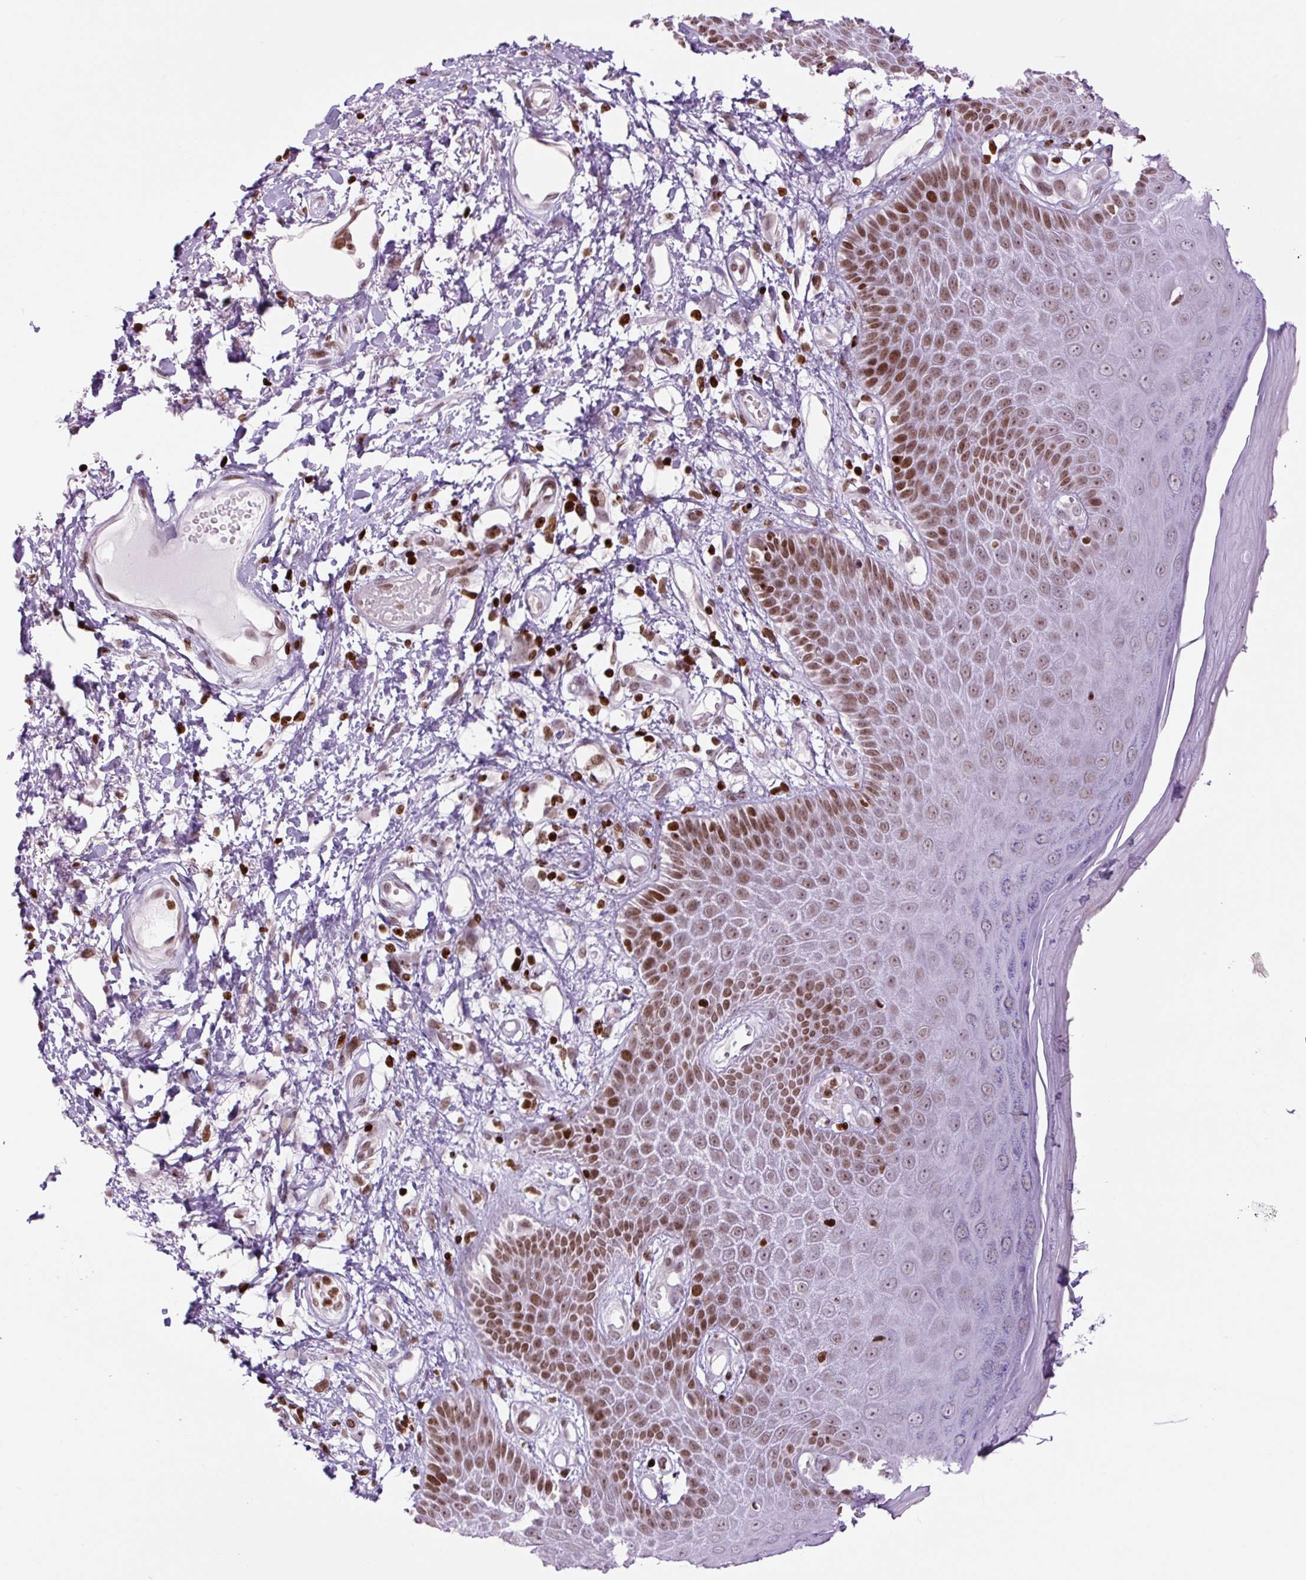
{"staining": {"intensity": "strong", "quantity": "25%-75%", "location": "nuclear"}, "tissue": "skin", "cell_type": "Epidermal cells", "image_type": "normal", "snomed": [{"axis": "morphology", "description": "Normal tissue, NOS"}, {"axis": "topography", "description": "Anal"}, {"axis": "topography", "description": "Peripheral nerve tissue"}], "caption": "Skin stained with DAB (3,3'-diaminobenzidine) immunohistochemistry (IHC) reveals high levels of strong nuclear positivity in approximately 25%-75% of epidermal cells. (Brightfield microscopy of DAB IHC at high magnification).", "gene": "H1", "patient": {"sex": "male", "age": 78}}